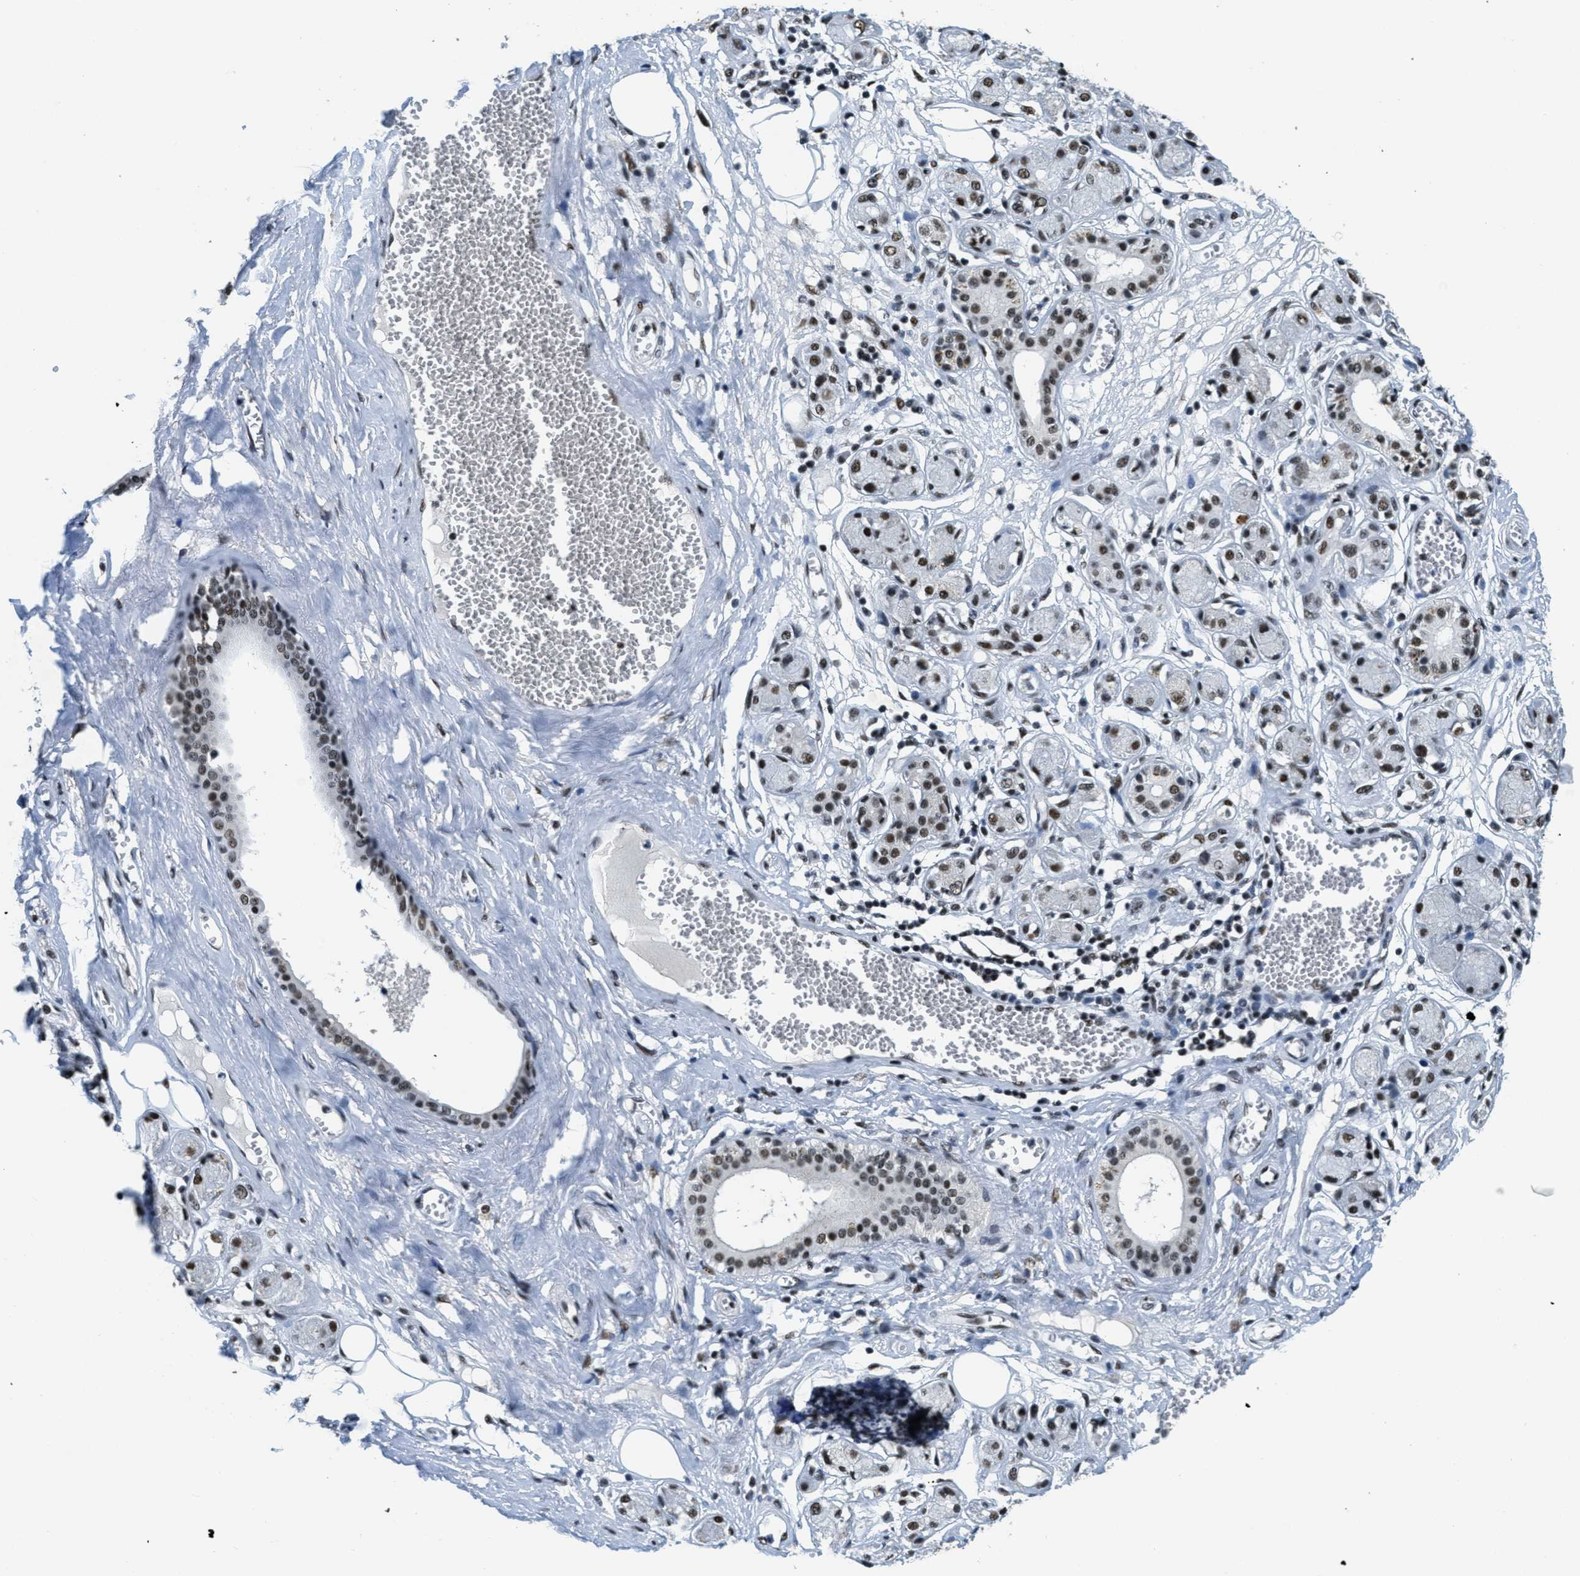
{"staining": {"intensity": "weak", "quantity": ">75%", "location": "nuclear"}, "tissue": "adipose tissue", "cell_type": "Adipocytes", "image_type": "normal", "snomed": [{"axis": "morphology", "description": "Normal tissue, NOS"}, {"axis": "morphology", "description": "Inflammation, NOS"}, {"axis": "topography", "description": "Salivary gland"}, {"axis": "topography", "description": "Peripheral nerve tissue"}], "caption": "IHC image of normal adipose tissue: adipose tissue stained using immunohistochemistry (IHC) shows low levels of weak protein expression localized specifically in the nuclear of adipocytes, appearing as a nuclear brown color.", "gene": "SSB", "patient": {"sex": "female", "age": 75}}